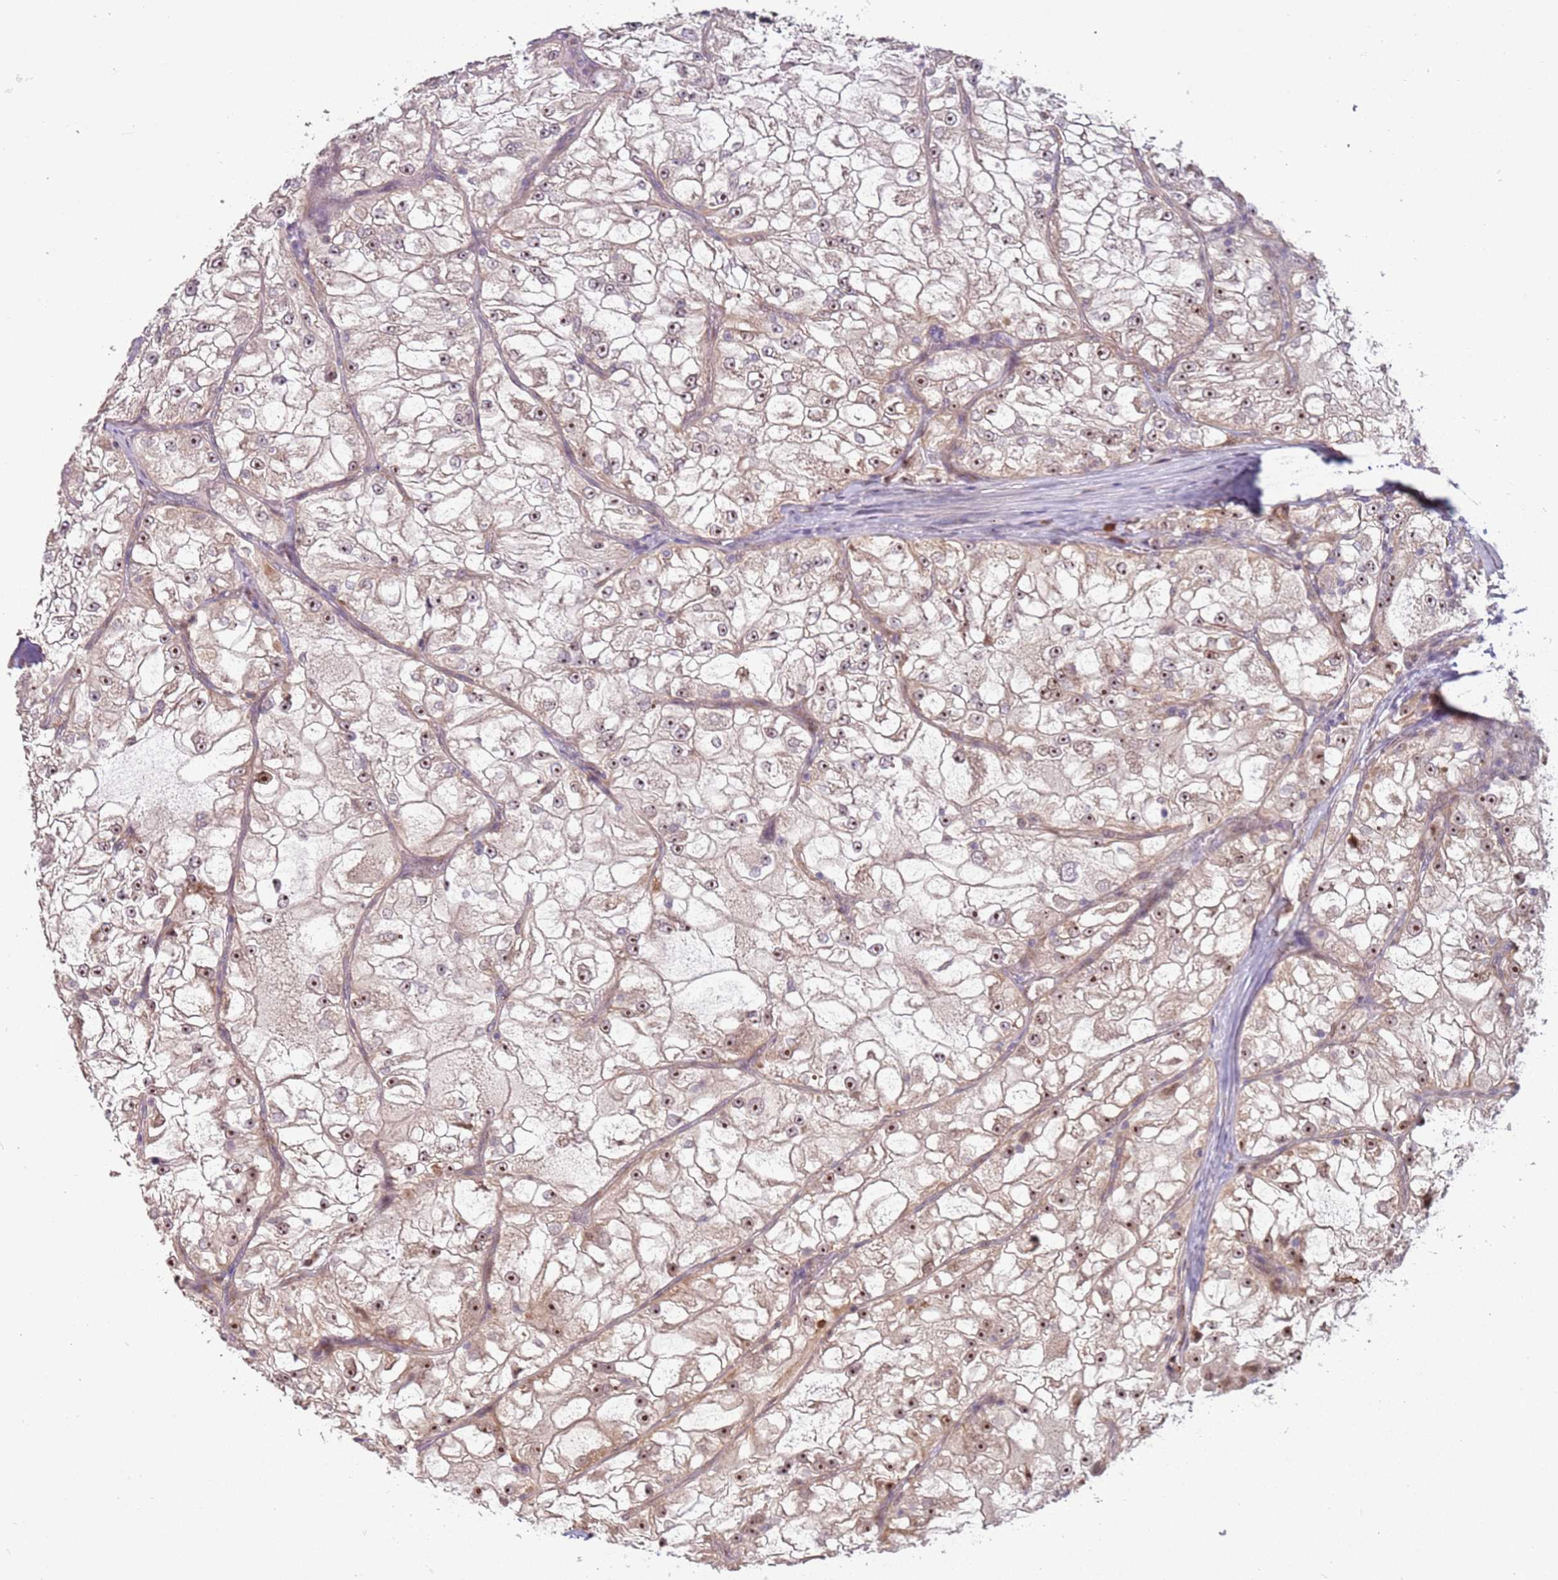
{"staining": {"intensity": "moderate", "quantity": ">75%", "location": "nuclear"}, "tissue": "renal cancer", "cell_type": "Tumor cells", "image_type": "cancer", "snomed": [{"axis": "morphology", "description": "Adenocarcinoma, NOS"}, {"axis": "topography", "description": "Kidney"}], "caption": "Immunohistochemical staining of adenocarcinoma (renal) displays medium levels of moderate nuclear staining in about >75% of tumor cells.", "gene": "UCMA", "patient": {"sex": "female", "age": 72}}